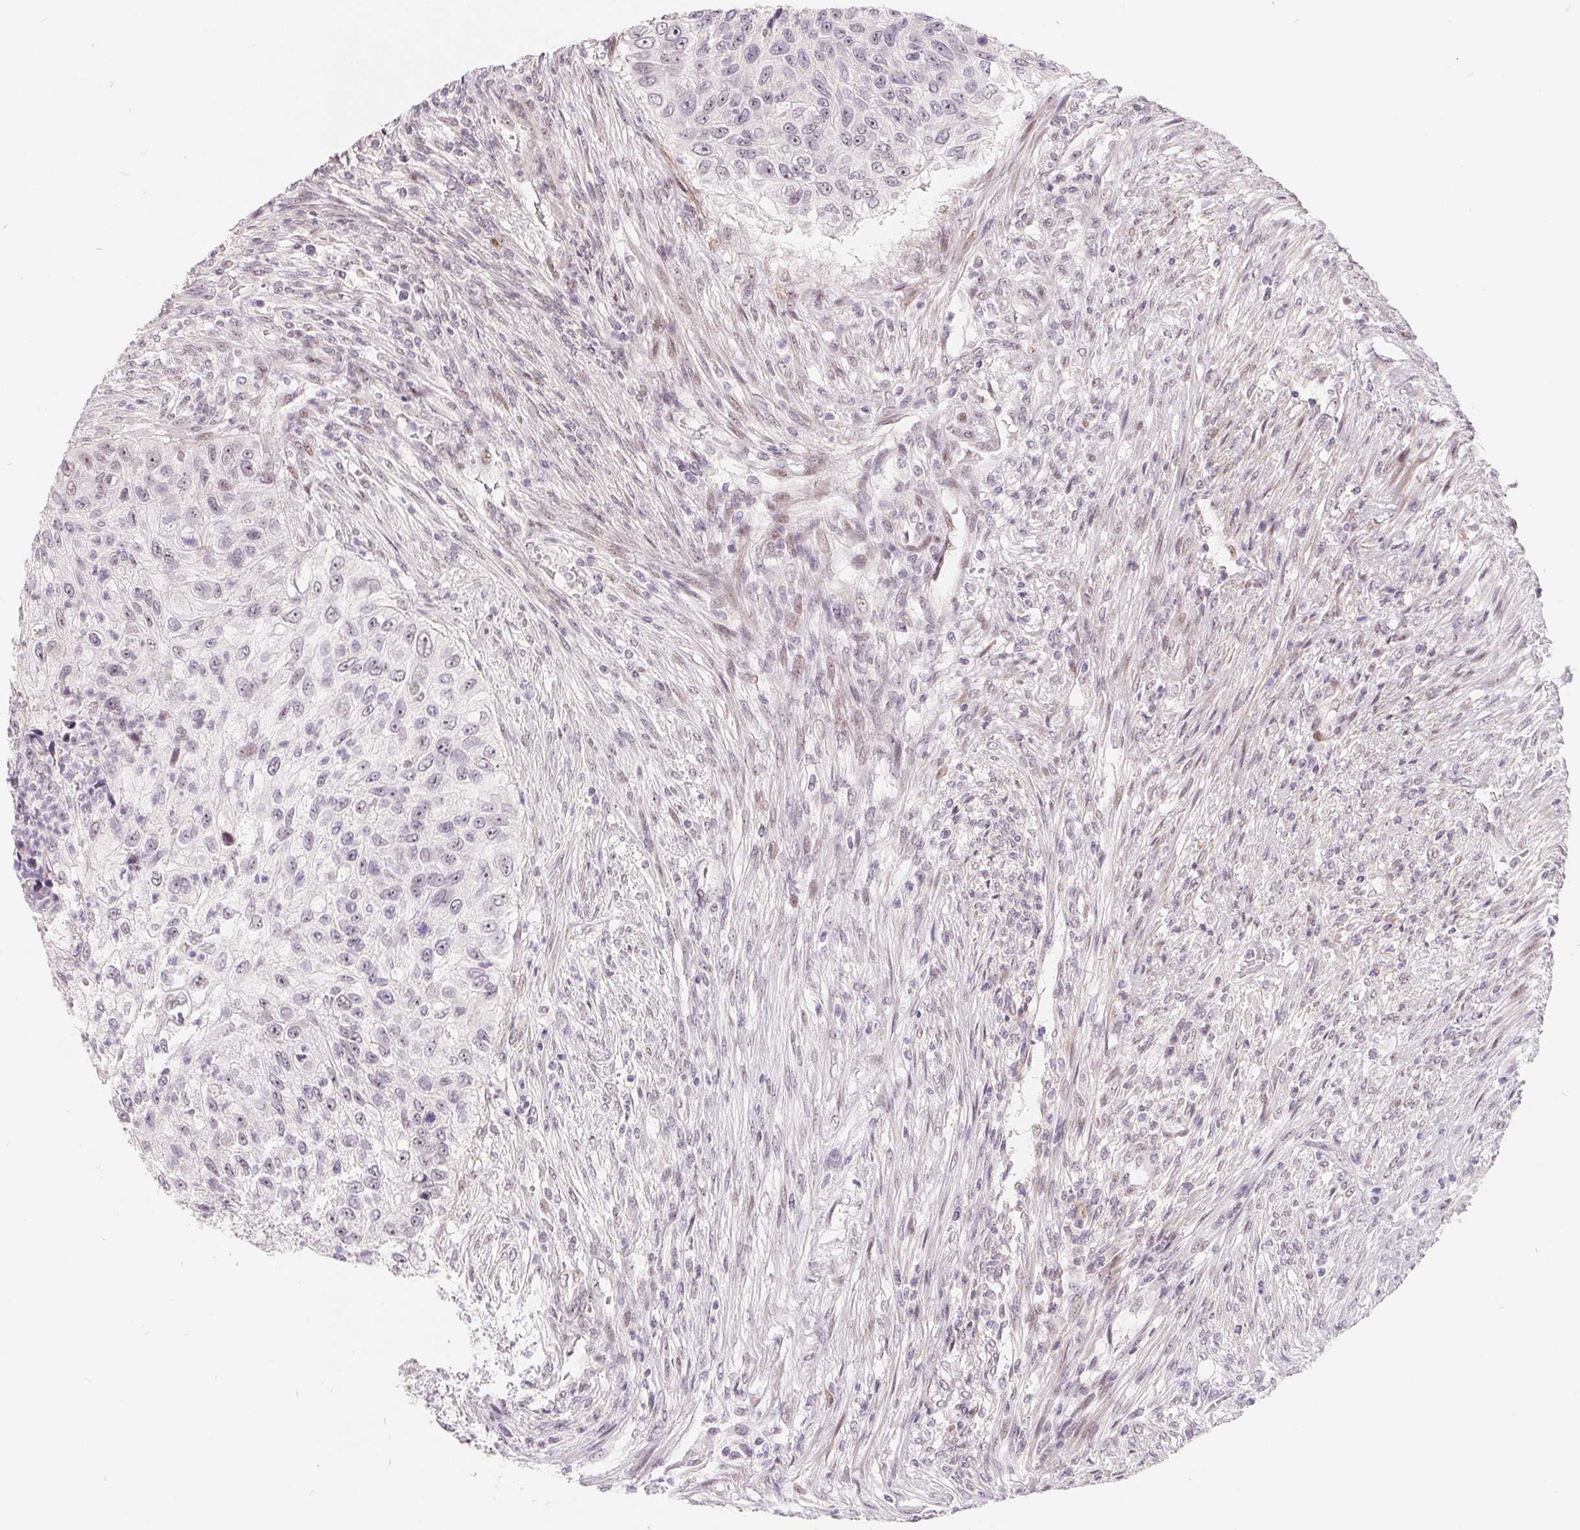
{"staining": {"intensity": "negative", "quantity": "none", "location": "none"}, "tissue": "urothelial cancer", "cell_type": "Tumor cells", "image_type": "cancer", "snomed": [{"axis": "morphology", "description": "Urothelial carcinoma, High grade"}, {"axis": "topography", "description": "Urinary bladder"}], "caption": "The image reveals no significant expression in tumor cells of urothelial cancer.", "gene": "NRG2", "patient": {"sex": "female", "age": 60}}